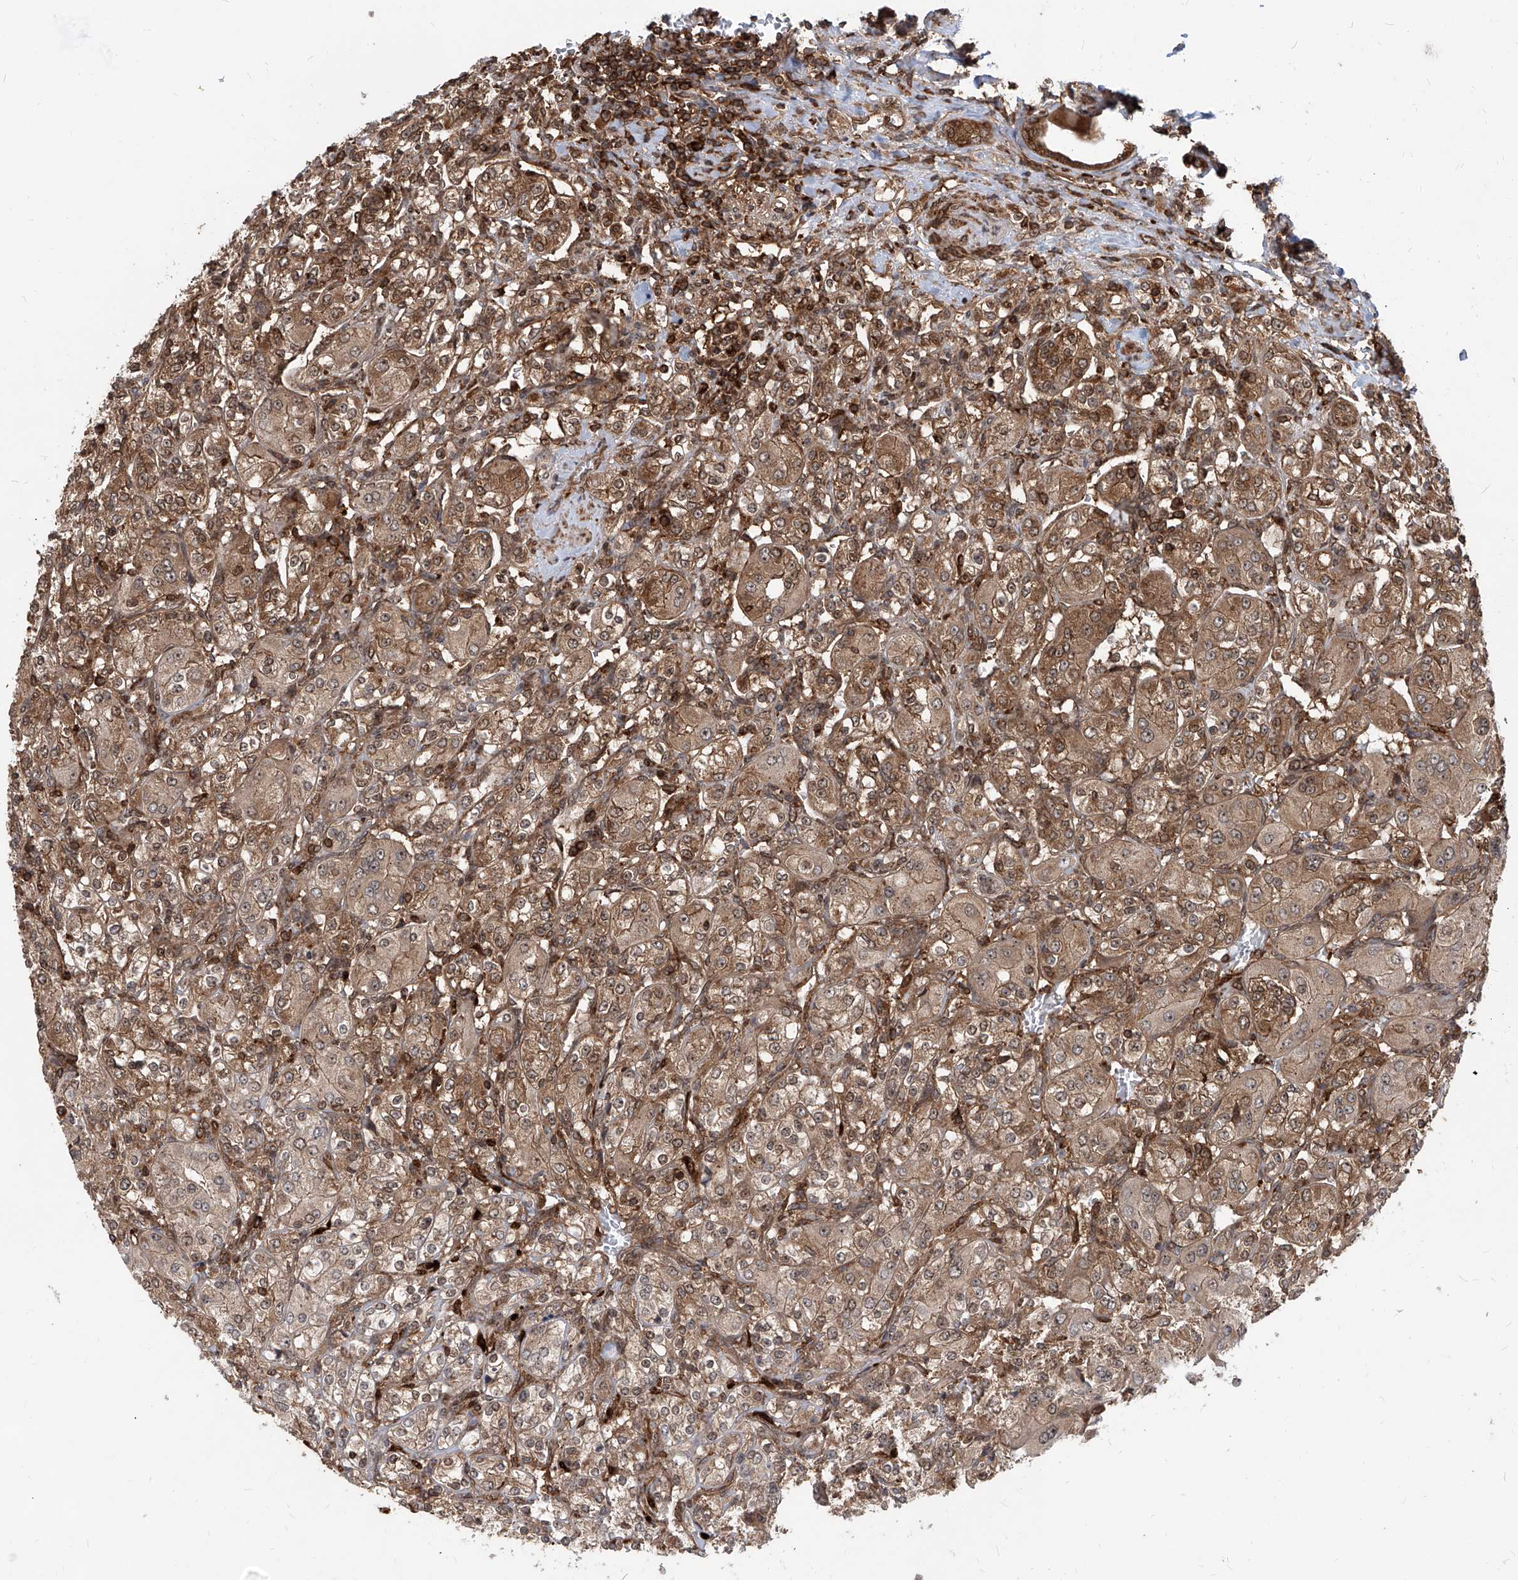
{"staining": {"intensity": "moderate", "quantity": ">75%", "location": "cytoplasmic/membranous"}, "tissue": "renal cancer", "cell_type": "Tumor cells", "image_type": "cancer", "snomed": [{"axis": "morphology", "description": "Adenocarcinoma, NOS"}, {"axis": "topography", "description": "Kidney"}], "caption": "There is medium levels of moderate cytoplasmic/membranous positivity in tumor cells of renal adenocarcinoma, as demonstrated by immunohistochemical staining (brown color).", "gene": "MAGED2", "patient": {"sex": "male", "age": 77}}